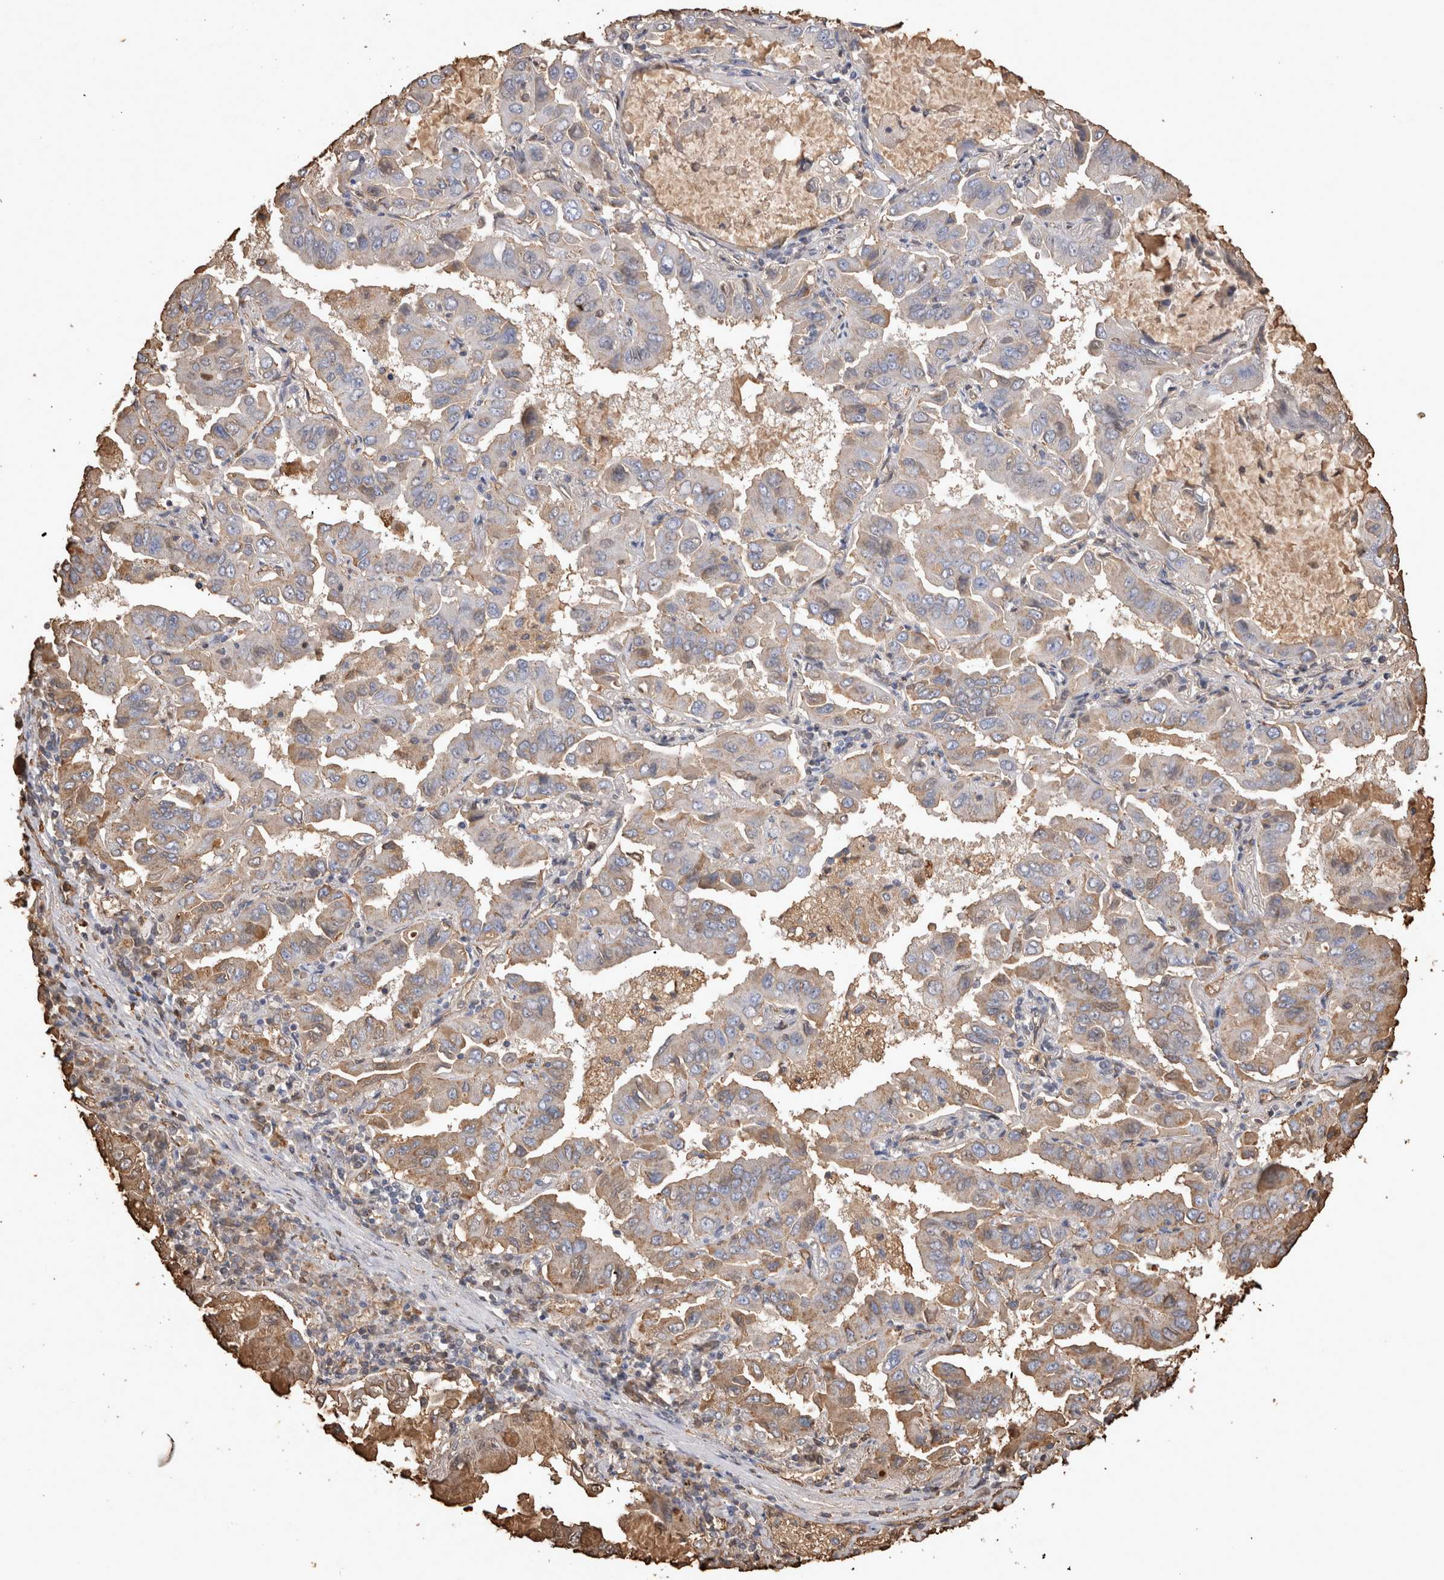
{"staining": {"intensity": "weak", "quantity": "25%-75%", "location": "cytoplasmic/membranous"}, "tissue": "lung cancer", "cell_type": "Tumor cells", "image_type": "cancer", "snomed": [{"axis": "morphology", "description": "Adenocarcinoma, NOS"}, {"axis": "topography", "description": "Lung"}], "caption": "A brown stain highlights weak cytoplasmic/membranous positivity of a protein in lung adenocarcinoma tumor cells.", "gene": "IL17RC", "patient": {"sex": "male", "age": 64}}